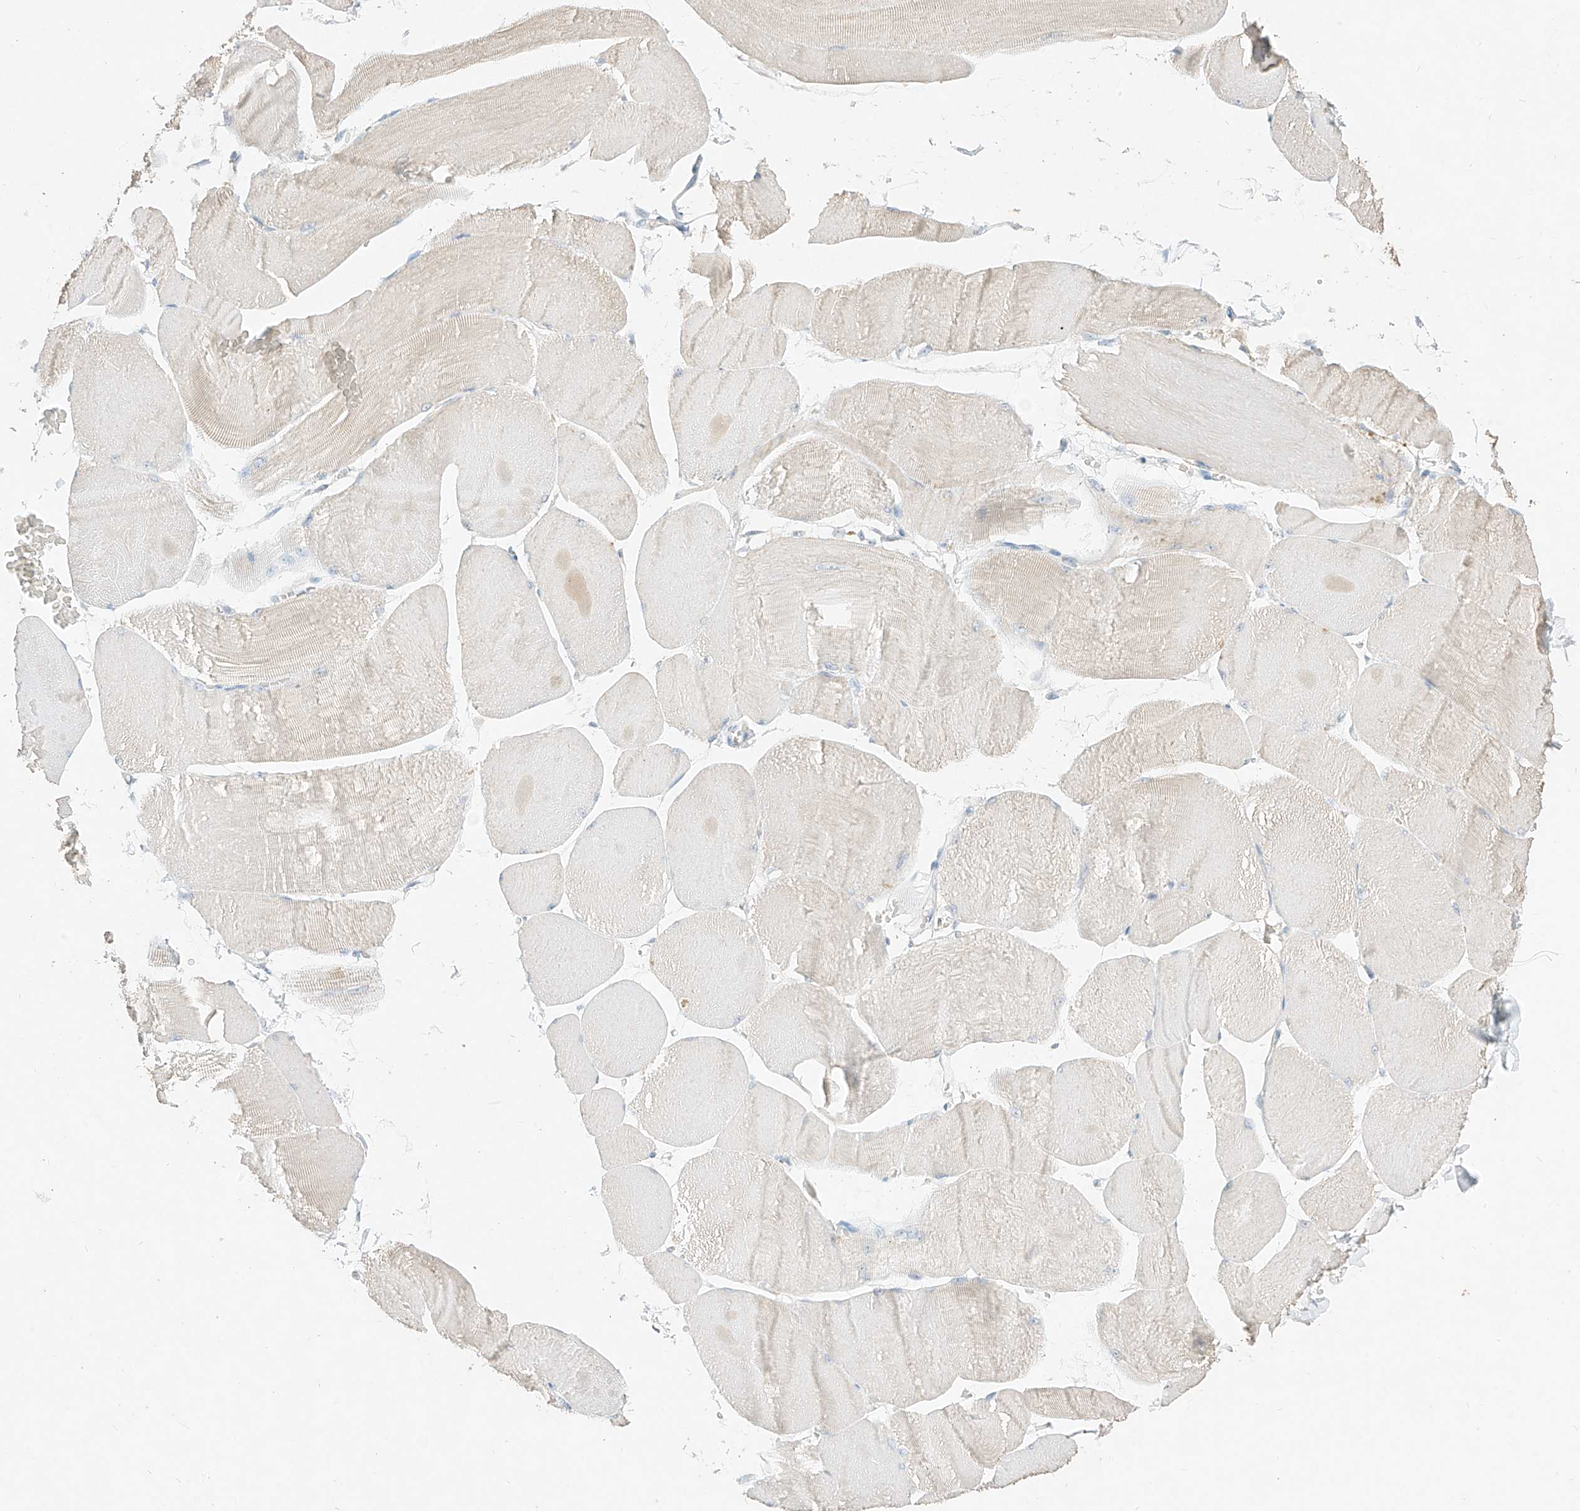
{"staining": {"intensity": "negative", "quantity": "none", "location": "none"}, "tissue": "skeletal muscle", "cell_type": "Myocytes", "image_type": "normal", "snomed": [{"axis": "morphology", "description": "Normal tissue, NOS"}, {"axis": "morphology", "description": "Basal cell carcinoma"}, {"axis": "topography", "description": "Skeletal muscle"}], "caption": "The immunohistochemistry (IHC) photomicrograph has no significant positivity in myocytes of skeletal muscle. Brightfield microscopy of immunohistochemistry stained with DAB (3,3'-diaminobenzidine) (brown) and hematoxylin (blue), captured at high magnification.", "gene": "ZZEF1", "patient": {"sex": "female", "age": 64}}